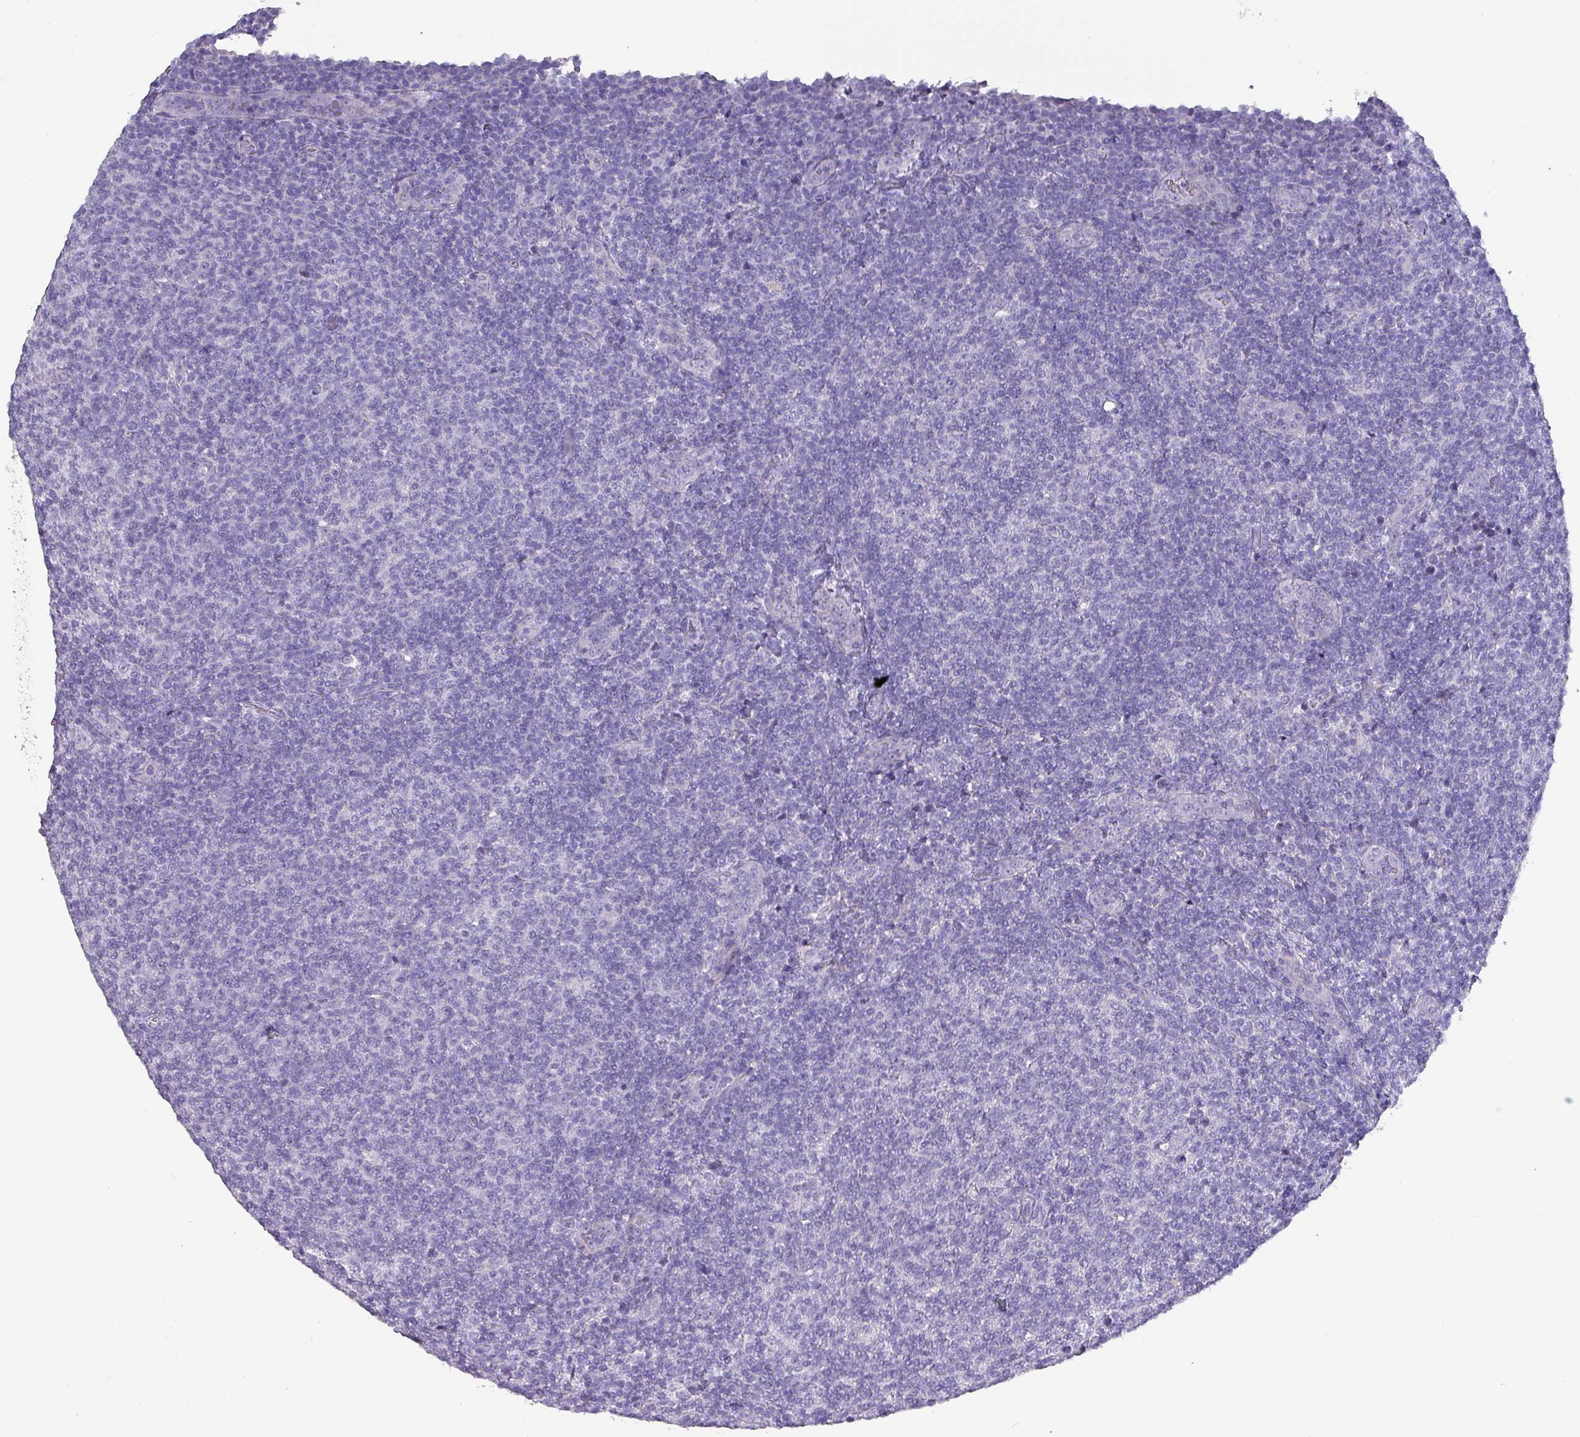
{"staining": {"intensity": "negative", "quantity": "none", "location": "none"}, "tissue": "lymphoma", "cell_type": "Tumor cells", "image_type": "cancer", "snomed": [{"axis": "morphology", "description": "Malignant lymphoma, non-Hodgkin's type, Low grade"}, {"axis": "topography", "description": "Lymph node"}], "caption": "Immunohistochemistry of lymphoma exhibits no positivity in tumor cells.", "gene": "INS-IGF2", "patient": {"sex": "male", "age": 66}}